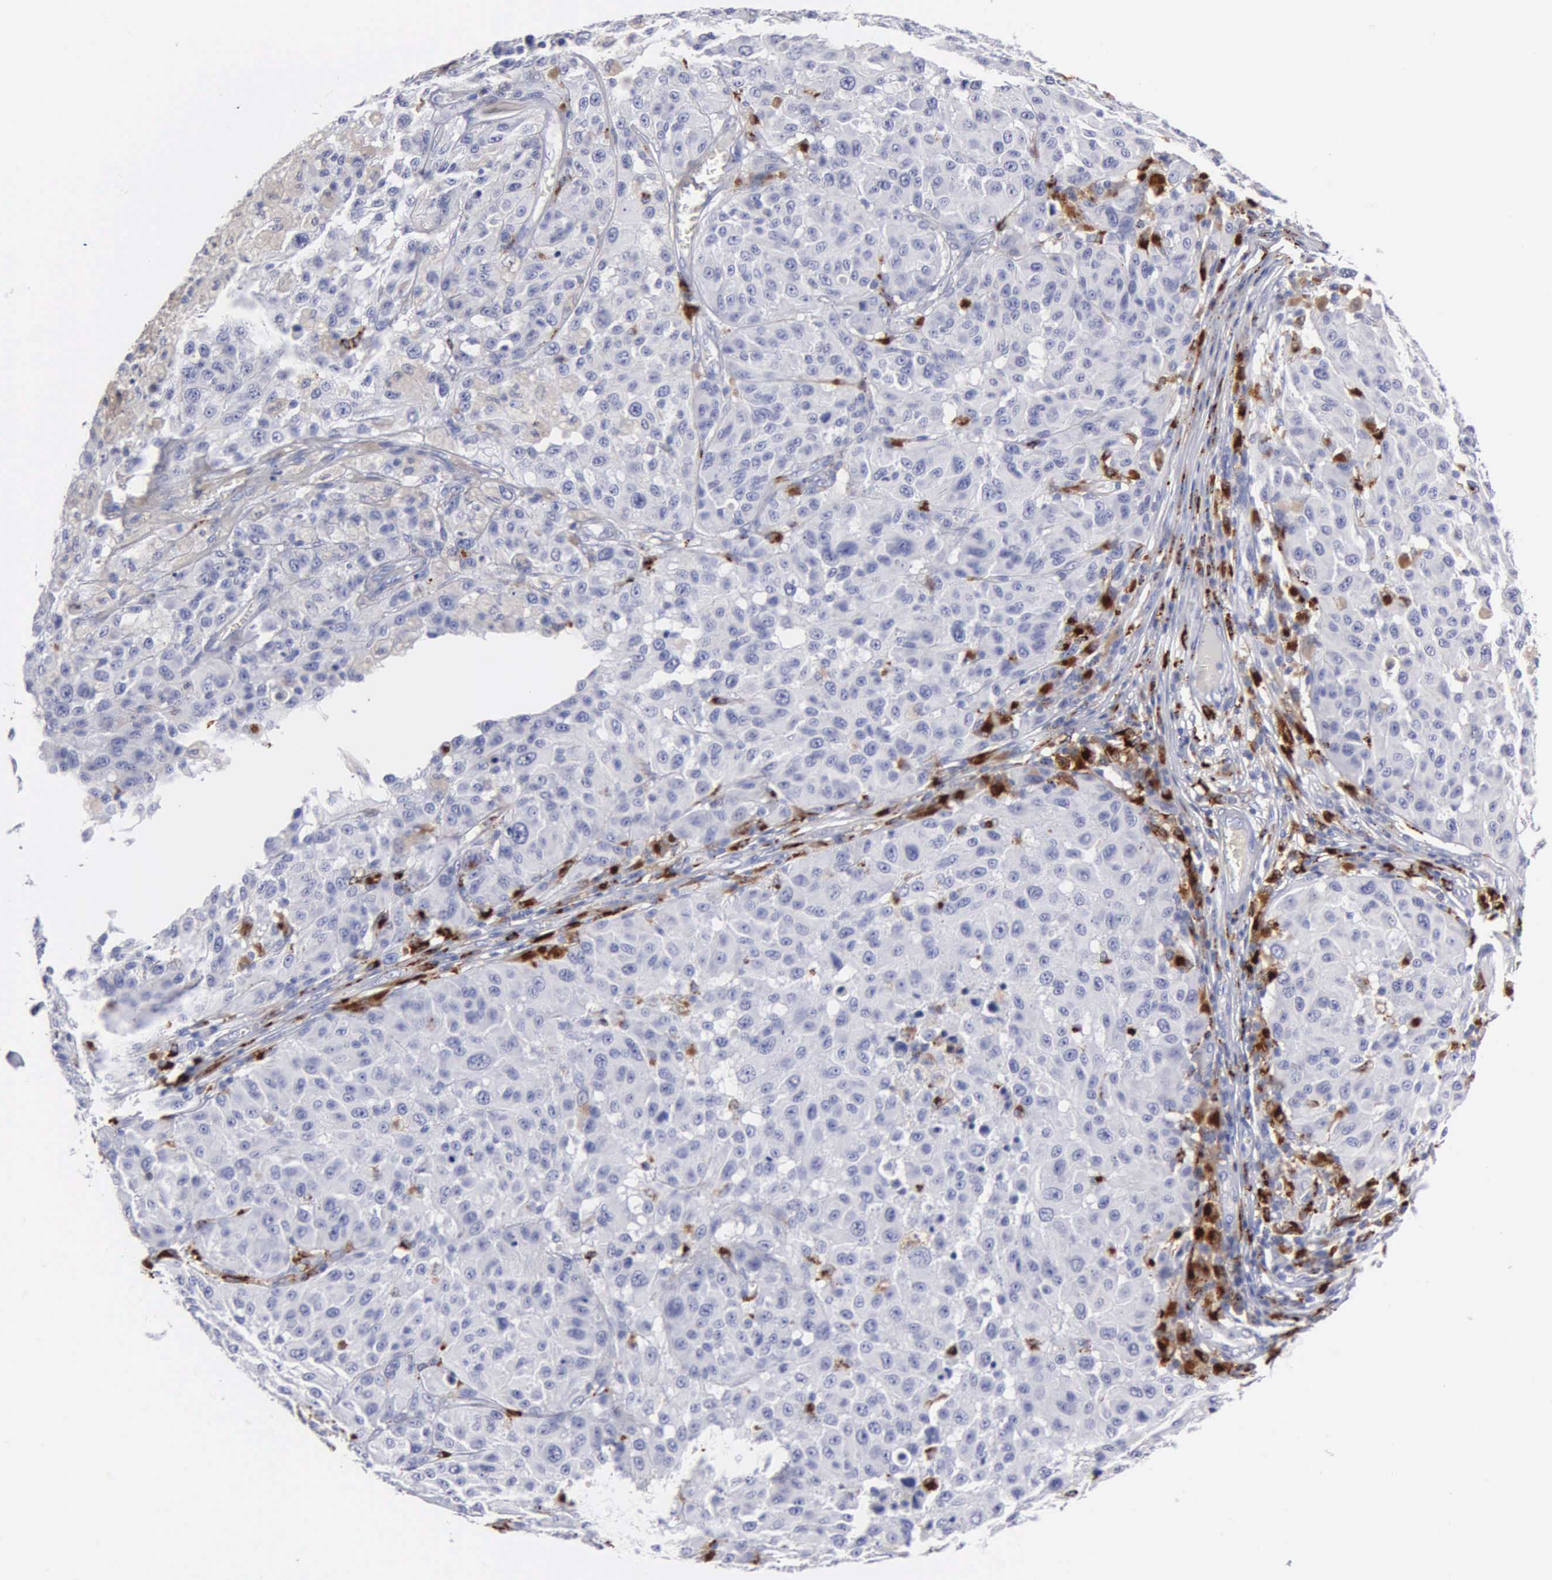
{"staining": {"intensity": "weak", "quantity": "<25%", "location": "cytoplasmic/membranous"}, "tissue": "melanoma", "cell_type": "Tumor cells", "image_type": "cancer", "snomed": [{"axis": "morphology", "description": "Malignant melanoma, NOS"}, {"axis": "topography", "description": "Skin"}], "caption": "The micrograph demonstrates no staining of tumor cells in melanoma.", "gene": "CTSH", "patient": {"sex": "female", "age": 77}}